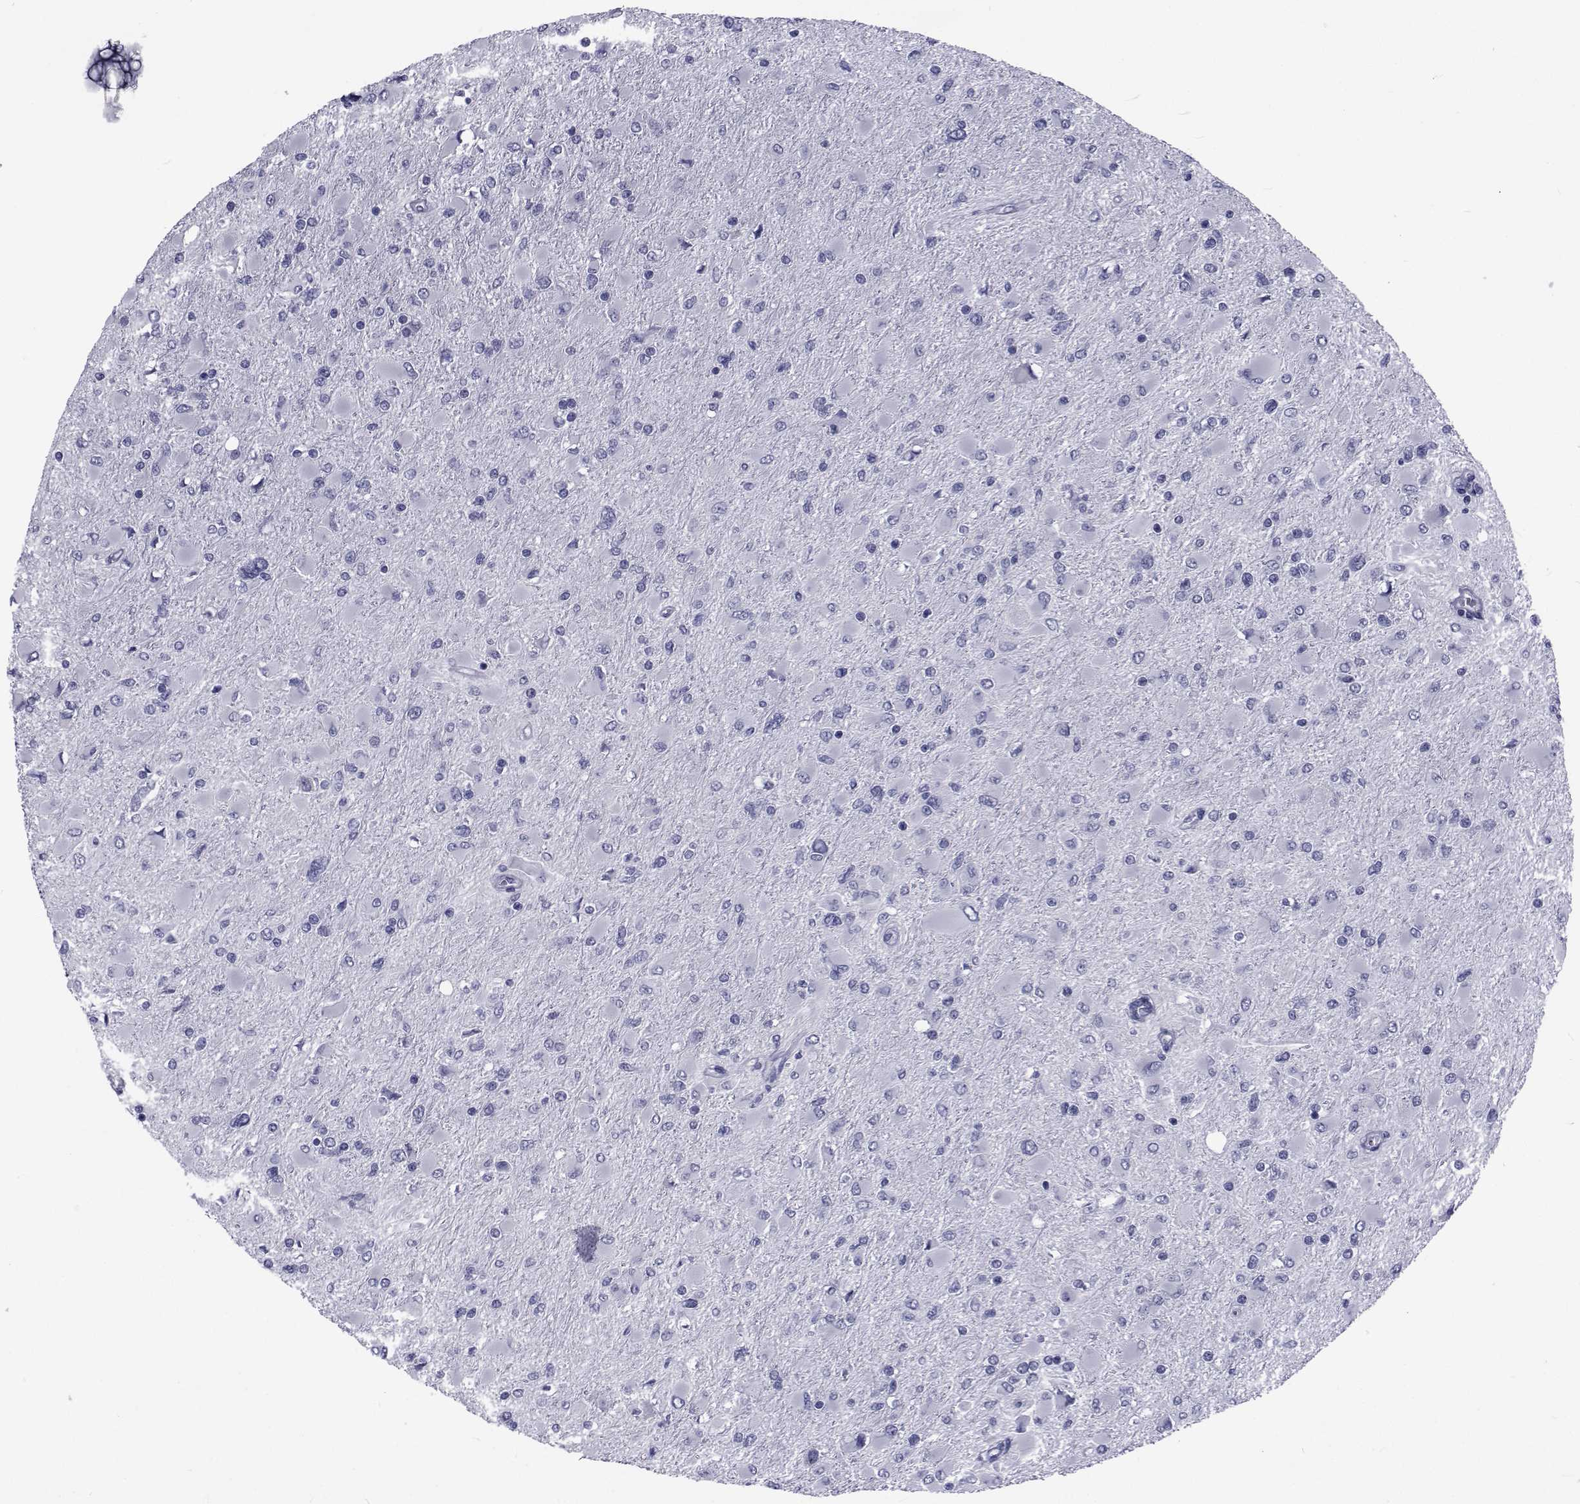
{"staining": {"intensity": "negative", "quantity": "none", "location": "none"}, "tissue": "glioma", "cell_type": "Tumor cells", "image_type": "cancer", "snomed": [{"axis": "morphology", "description": "Glioma, malignant, High grade"}, {"axis": "topography", "description": "Cerebral cortex"}], "caption": "Immunohistochemistry (IHC) image of glioma stained for a protein (brown), which displays no staining in tumor cells. The staining was performed using DAB to visualize the protein expression in brown, while the nuclei were stained in blue with hematoxylin (Magnification: 20x).", "gene": "GKAP1", "patient": {"sex": "female", "age": 36}}